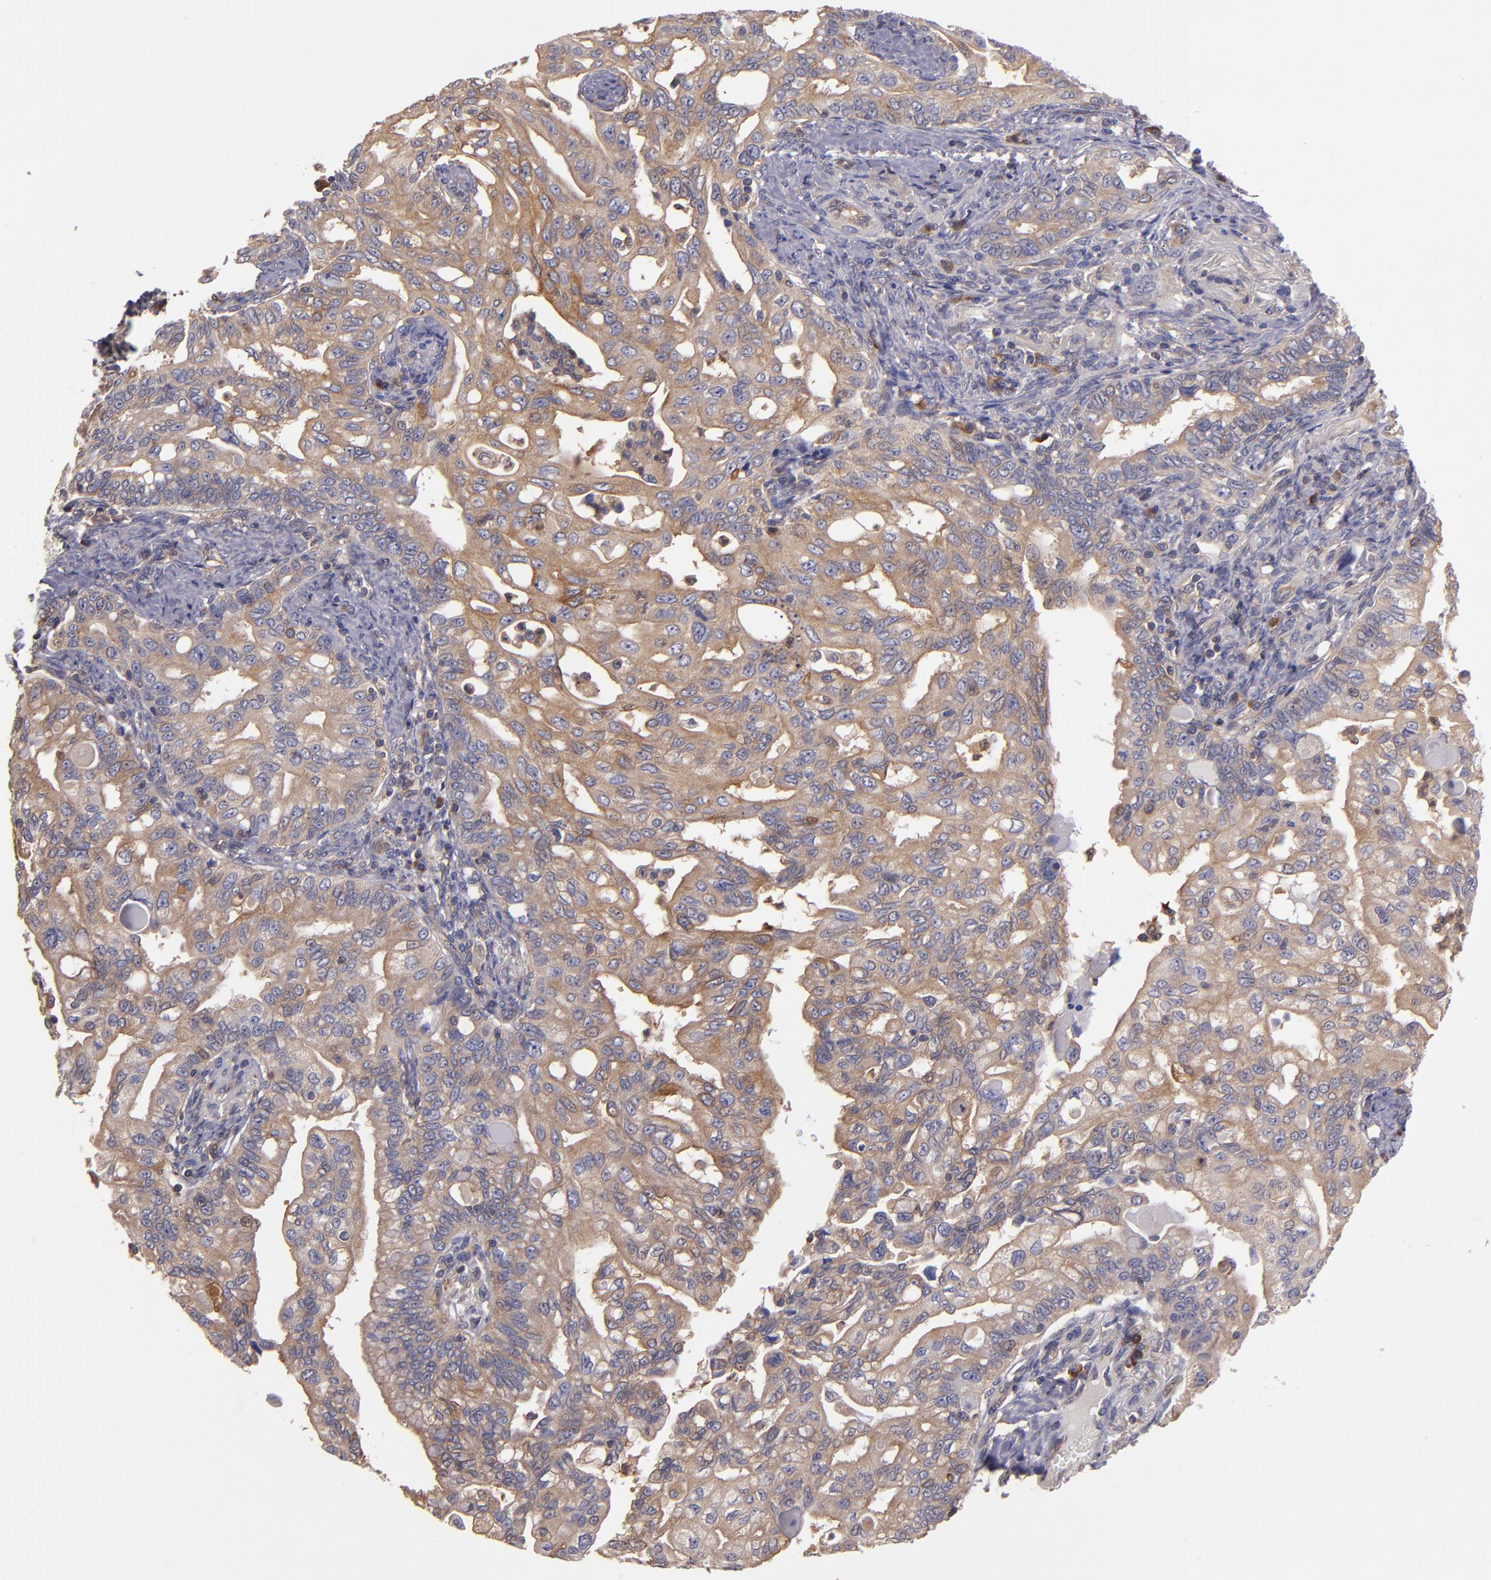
{"staining": {"intensity": "moderate", "quantity": "25%-75%", "location": "cytoplasmic/membranous"}, "tissue": "pancreatic cancer", "cell_type": "Tumor cells", "image_type": "cancer", "snomed": [{"axis": "morphology", "description": "Normal tissue, NOS"}, {"axis": "topography", "description": "Pancreas"}], "caption": "IHC of pancreatic cancer displays medium levels of moderate cytoplasmic/membranous positivity in approximately 25%-75% of tumor cells. Using DAB (3,3'-diaminobenzidine) (brown) and hematoxylin (blue) stains, captured at high magnification using brightfield microscopy.", "gene": "CARS1", "patient": {"sex": "male", "age": 42}}